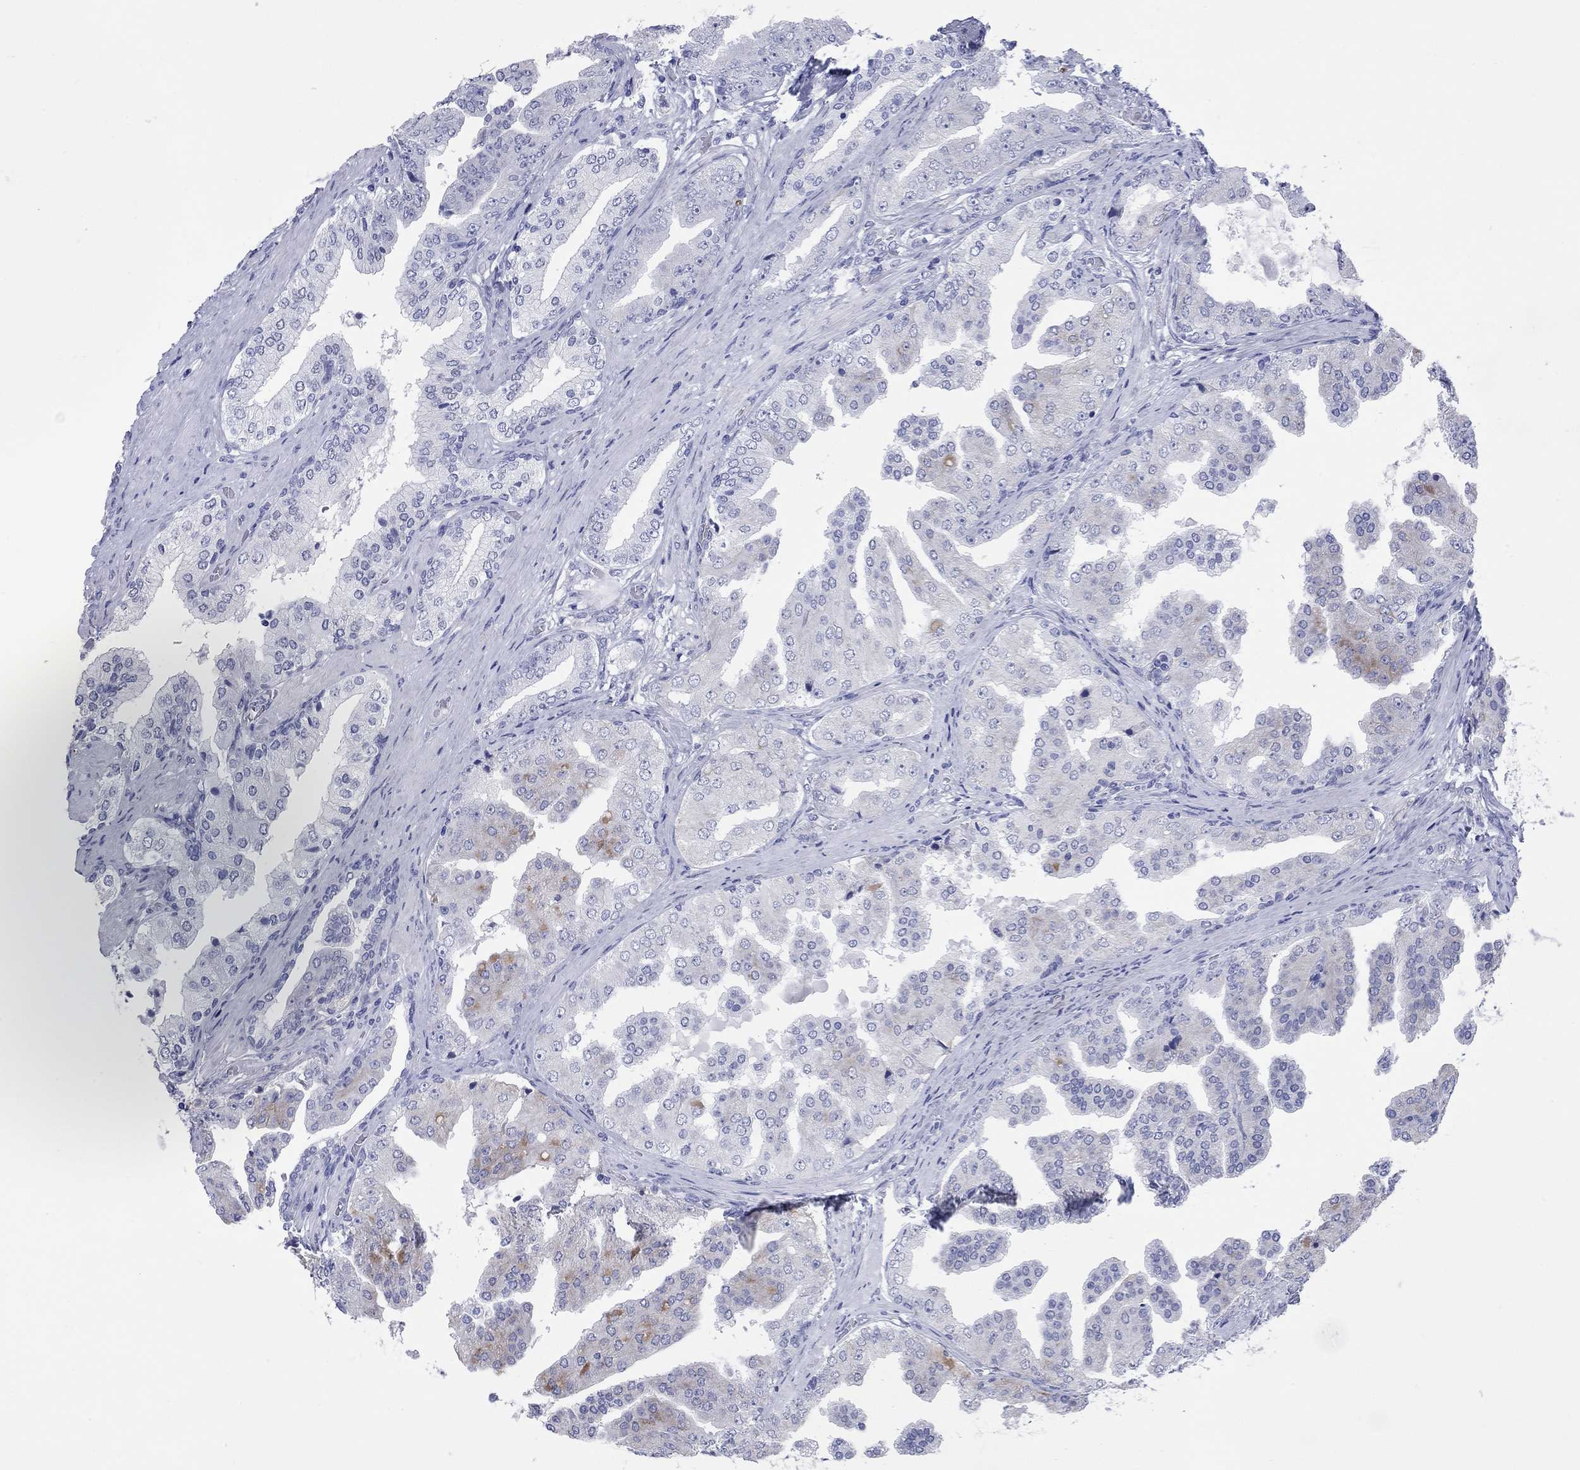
{"staining": {"intensity": "moderate", "quantity": "<25%", "location": "cytoplasmic/membranous"}, "tissue": "prostate cancer", "cell_type": "Tumor cells", "image_type": "cancer", "snomed": [{"axis": "morphology", "description": "Adenocarcinoma, Low grade"}, {"axis": "topography", "description": "Prostate and seminal vesicle, NOS"}], "caption": "Human prostate low-grade adenocarcinoma stained for a protein (brown) reveals moderate cytoplasmic/membranous positive positivity in approximately <25% of tumor cells.", "gene": "CCNA1", "patient": {"sex": "male", "age": 61}}